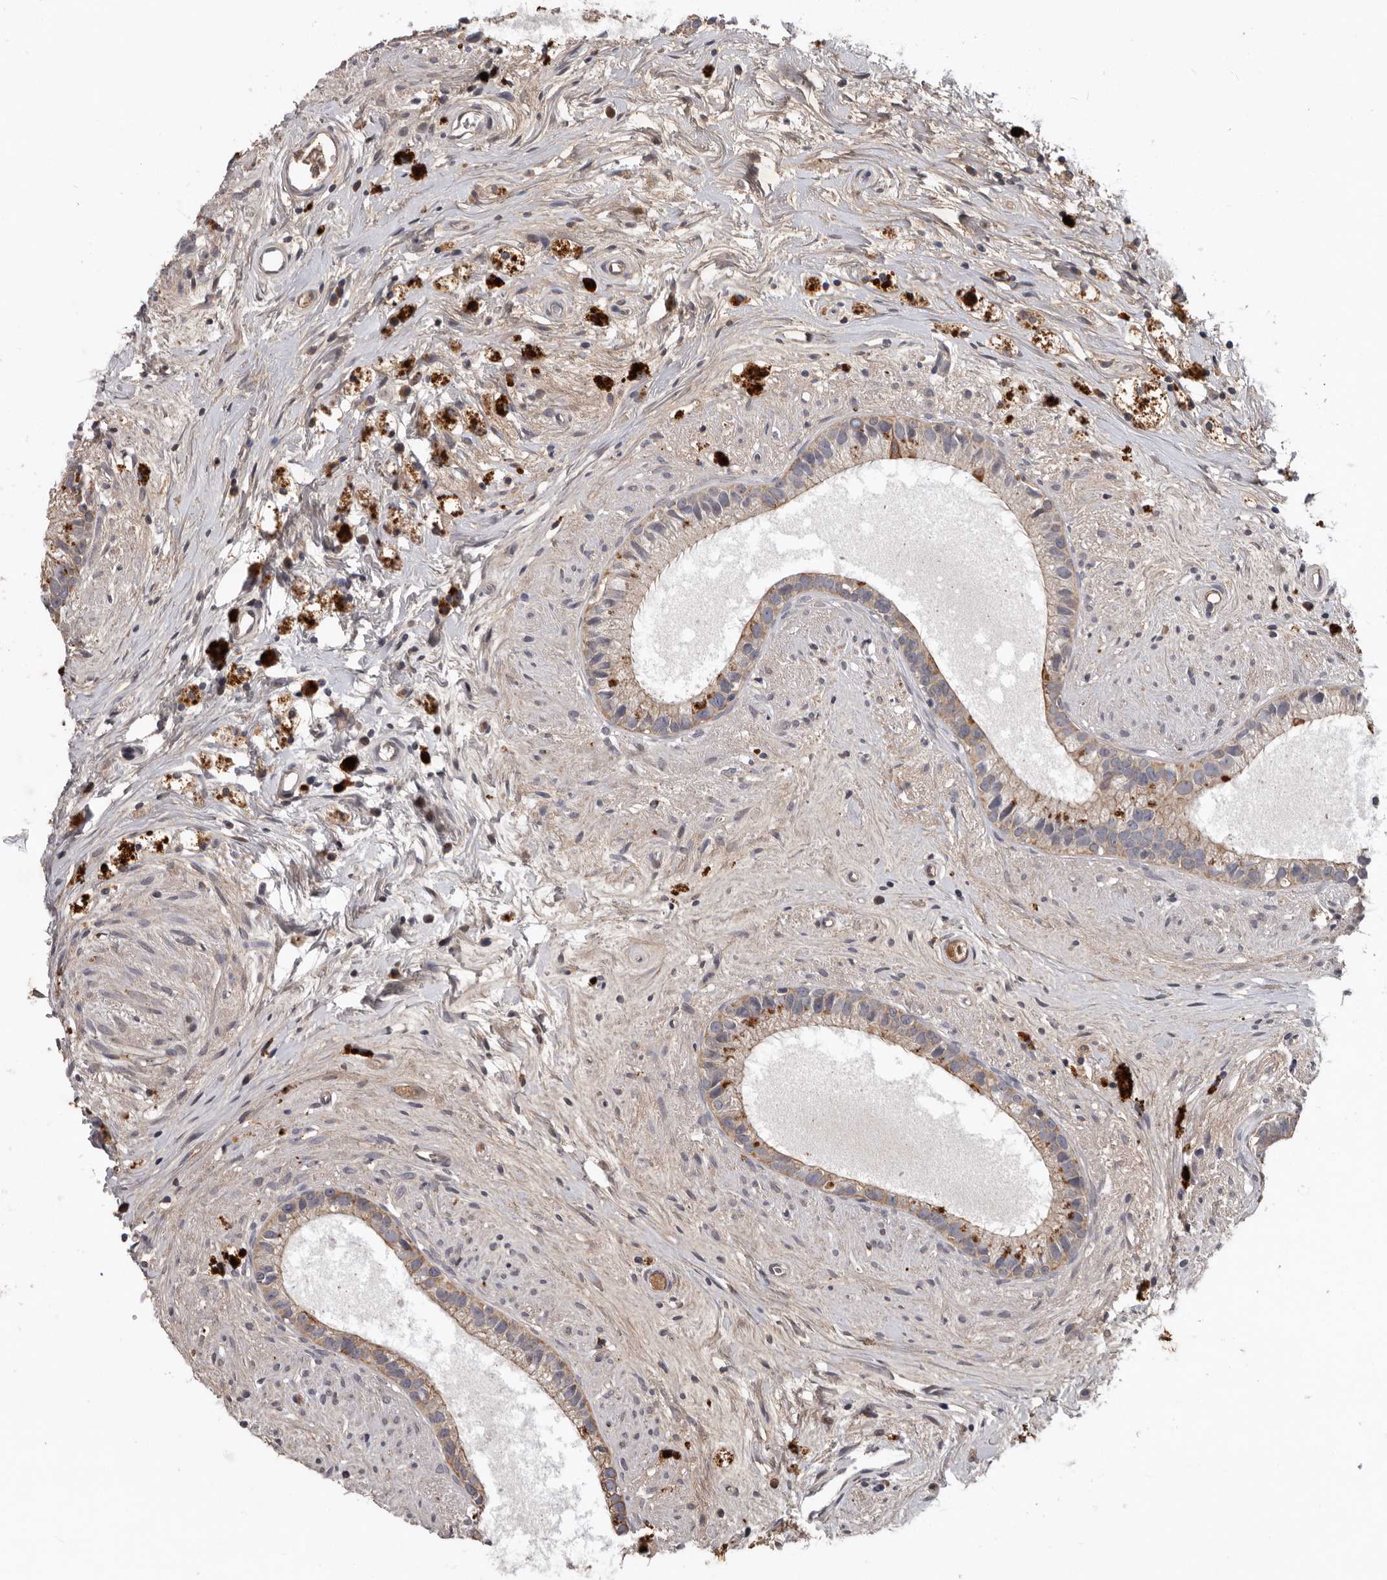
{"staining": {"intensity": "weak", "quantity": ">75%", "location": "cytoplasmic/membranous"}, "tissue": "epididymis", "cell_type": "Glandular cells", "image_type": "normal", "snomed": [{"axis": "morphology", "description": "Normal tissue, NOS"}, {"axis": "topography", "description": "Epididymis"}], "caption": "Glandular cells demonstrate low levels of weak cytoplasmic/membranous positivity in approximately >75% of cells in benign epididymis.", "gene": "NMUR1", "patient": {"sex": "male", "age": 80}}